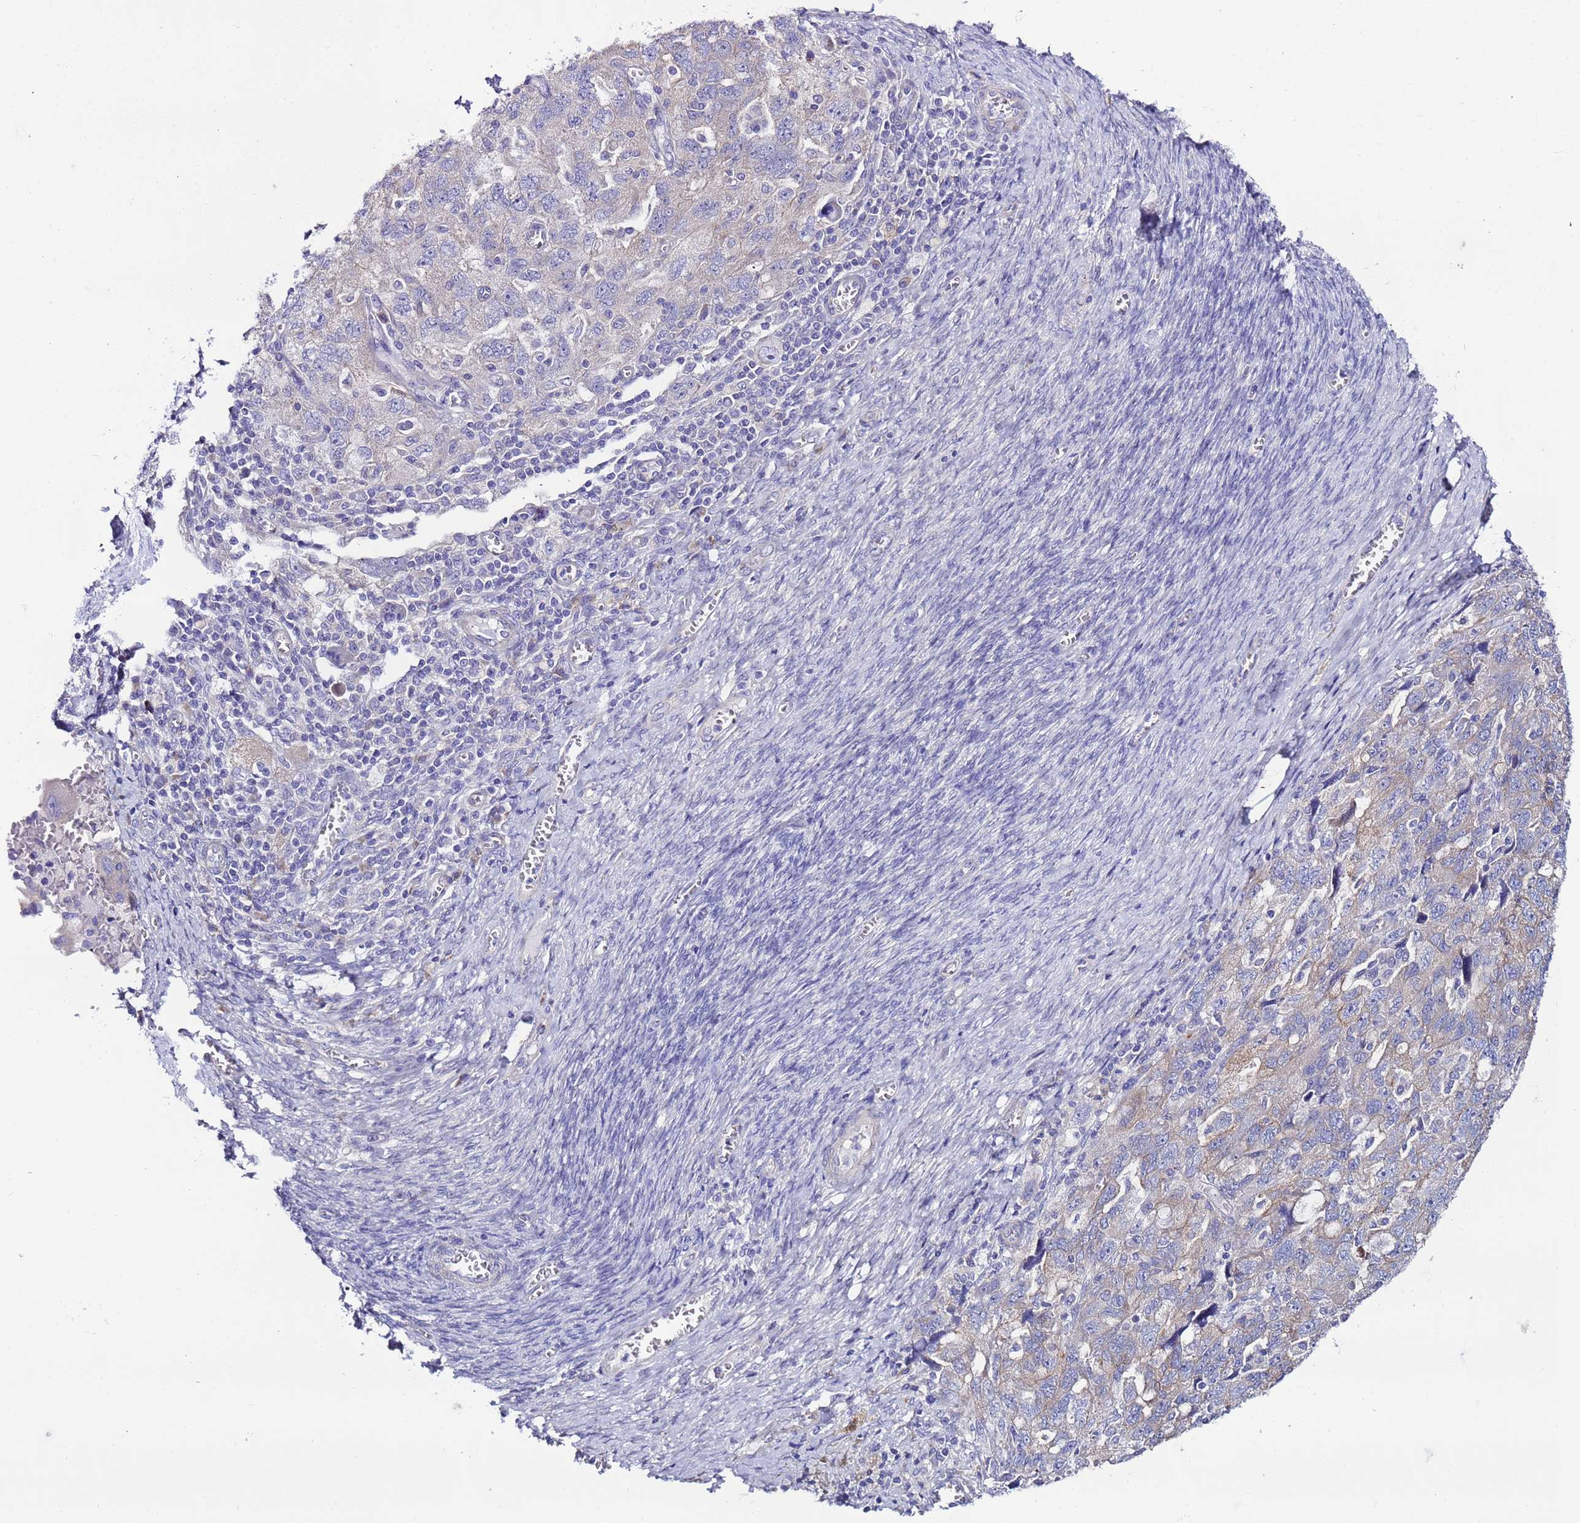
{"staining": {"intensity": "negative", "quantity": "none", "location": "none"}, "tissue": "ovarian cancer", "cell_type": "Tumor cells", "image_type": "cancer", "snomed": [{"axis": "morphology", "description": "Carcinoma, NOS"}, {"axis": "morphology", "description": "Cystadenocarcinoma, serous, NOS"}, {"axis": "topography", "description": "Ovary"}], "caption": "Serous cystadenocarcinoma (ovarian) stained for a protein using IHC exhibits no staining tumor cells.", "gene": "SPCS1", "patient": {"sex": "female", "age": 69}}